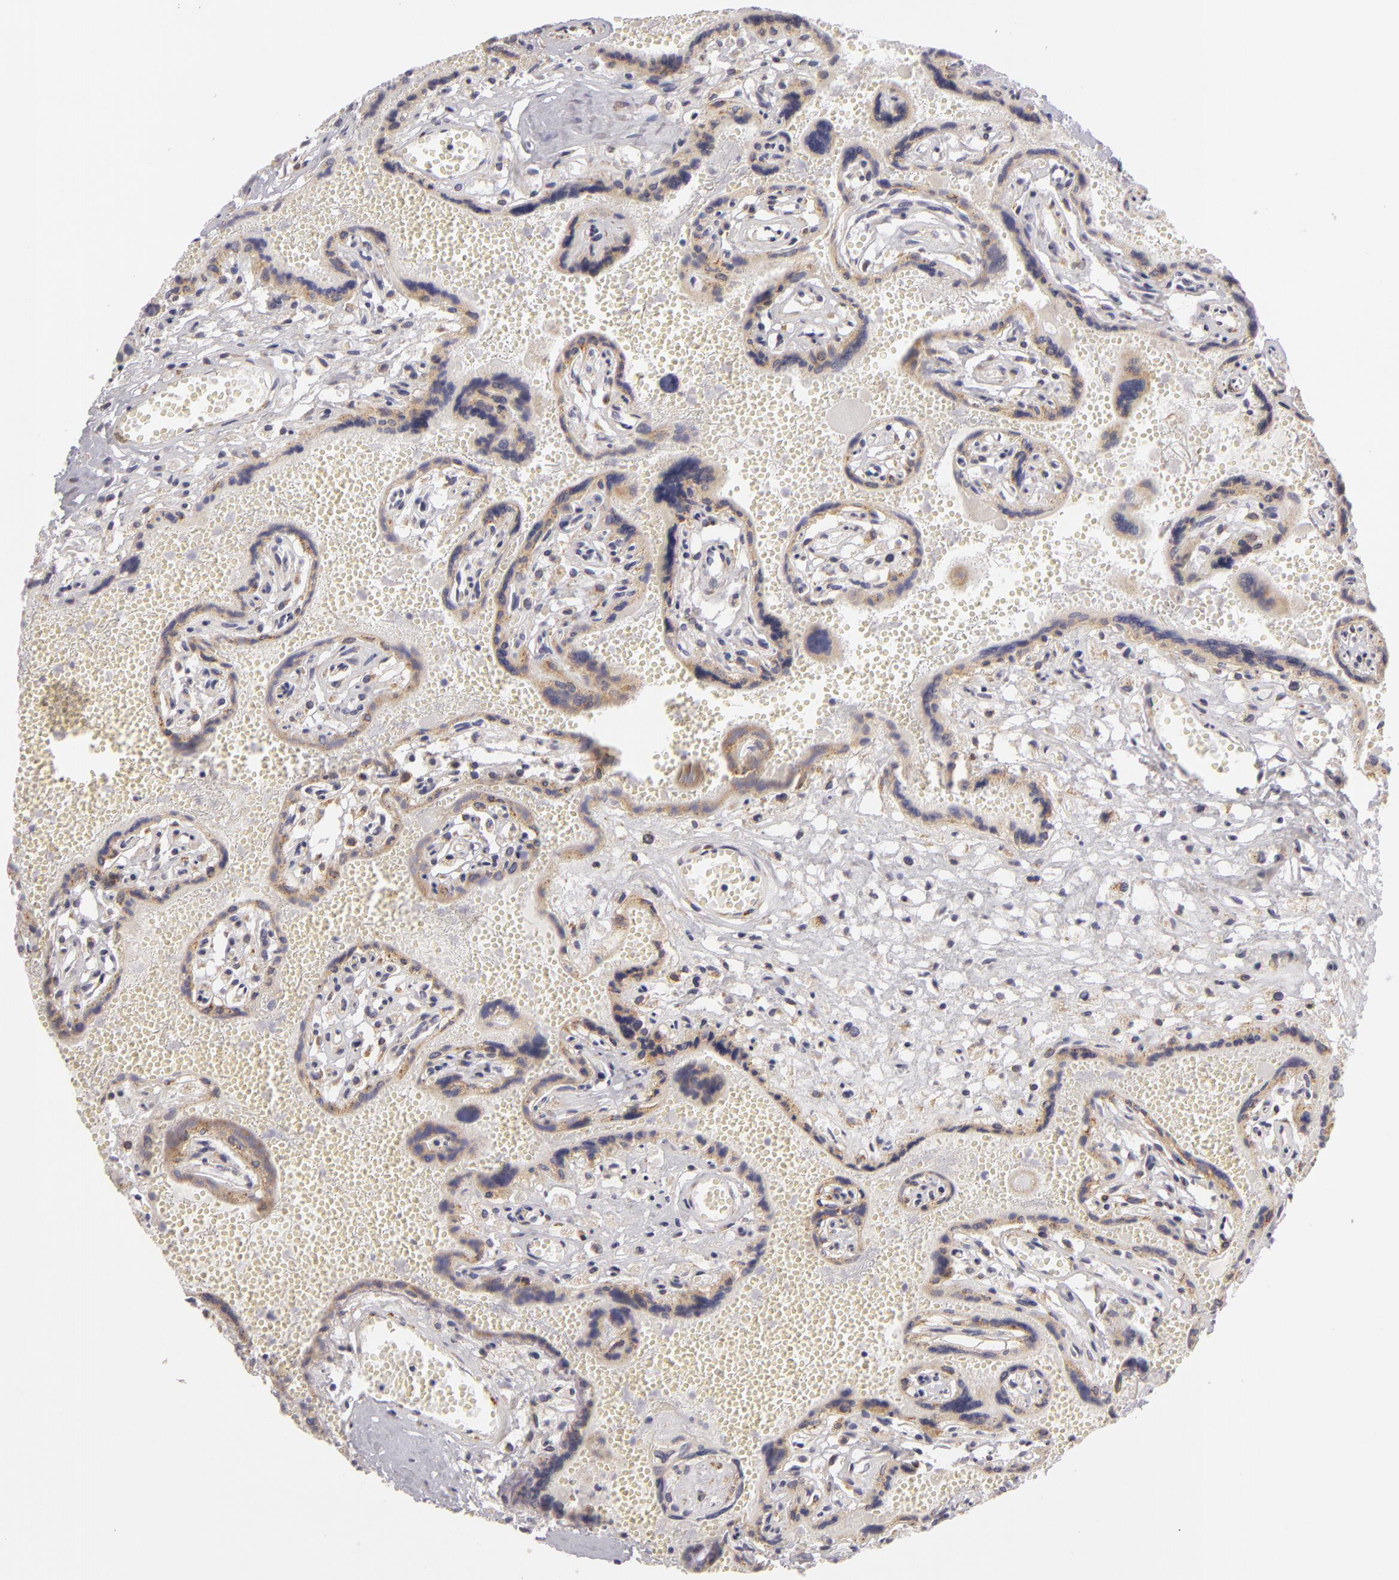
{"staining": {"intensity": "weak", "quantity": "25%-75%", "location": "cytoplasmic/membranous"}, "tissue": "placenta", "cell_type": "Decidual cells", "image_type": "normal", "snomed": [{"axis": "morphology", "description": "Normal tissue, NOS"}, {"axis": "topography", "description": "Placenta"}], "caption": "The photomicrograph shows a brown stain indicating the presence of a protein in the cytoplasmic/membranous of decidual cells in placenta. (DAB = brown stain, brightfield microscopy at high magnification).", "gene": "ATP2B3", "patient": {"sex": "female", "age": 40}}